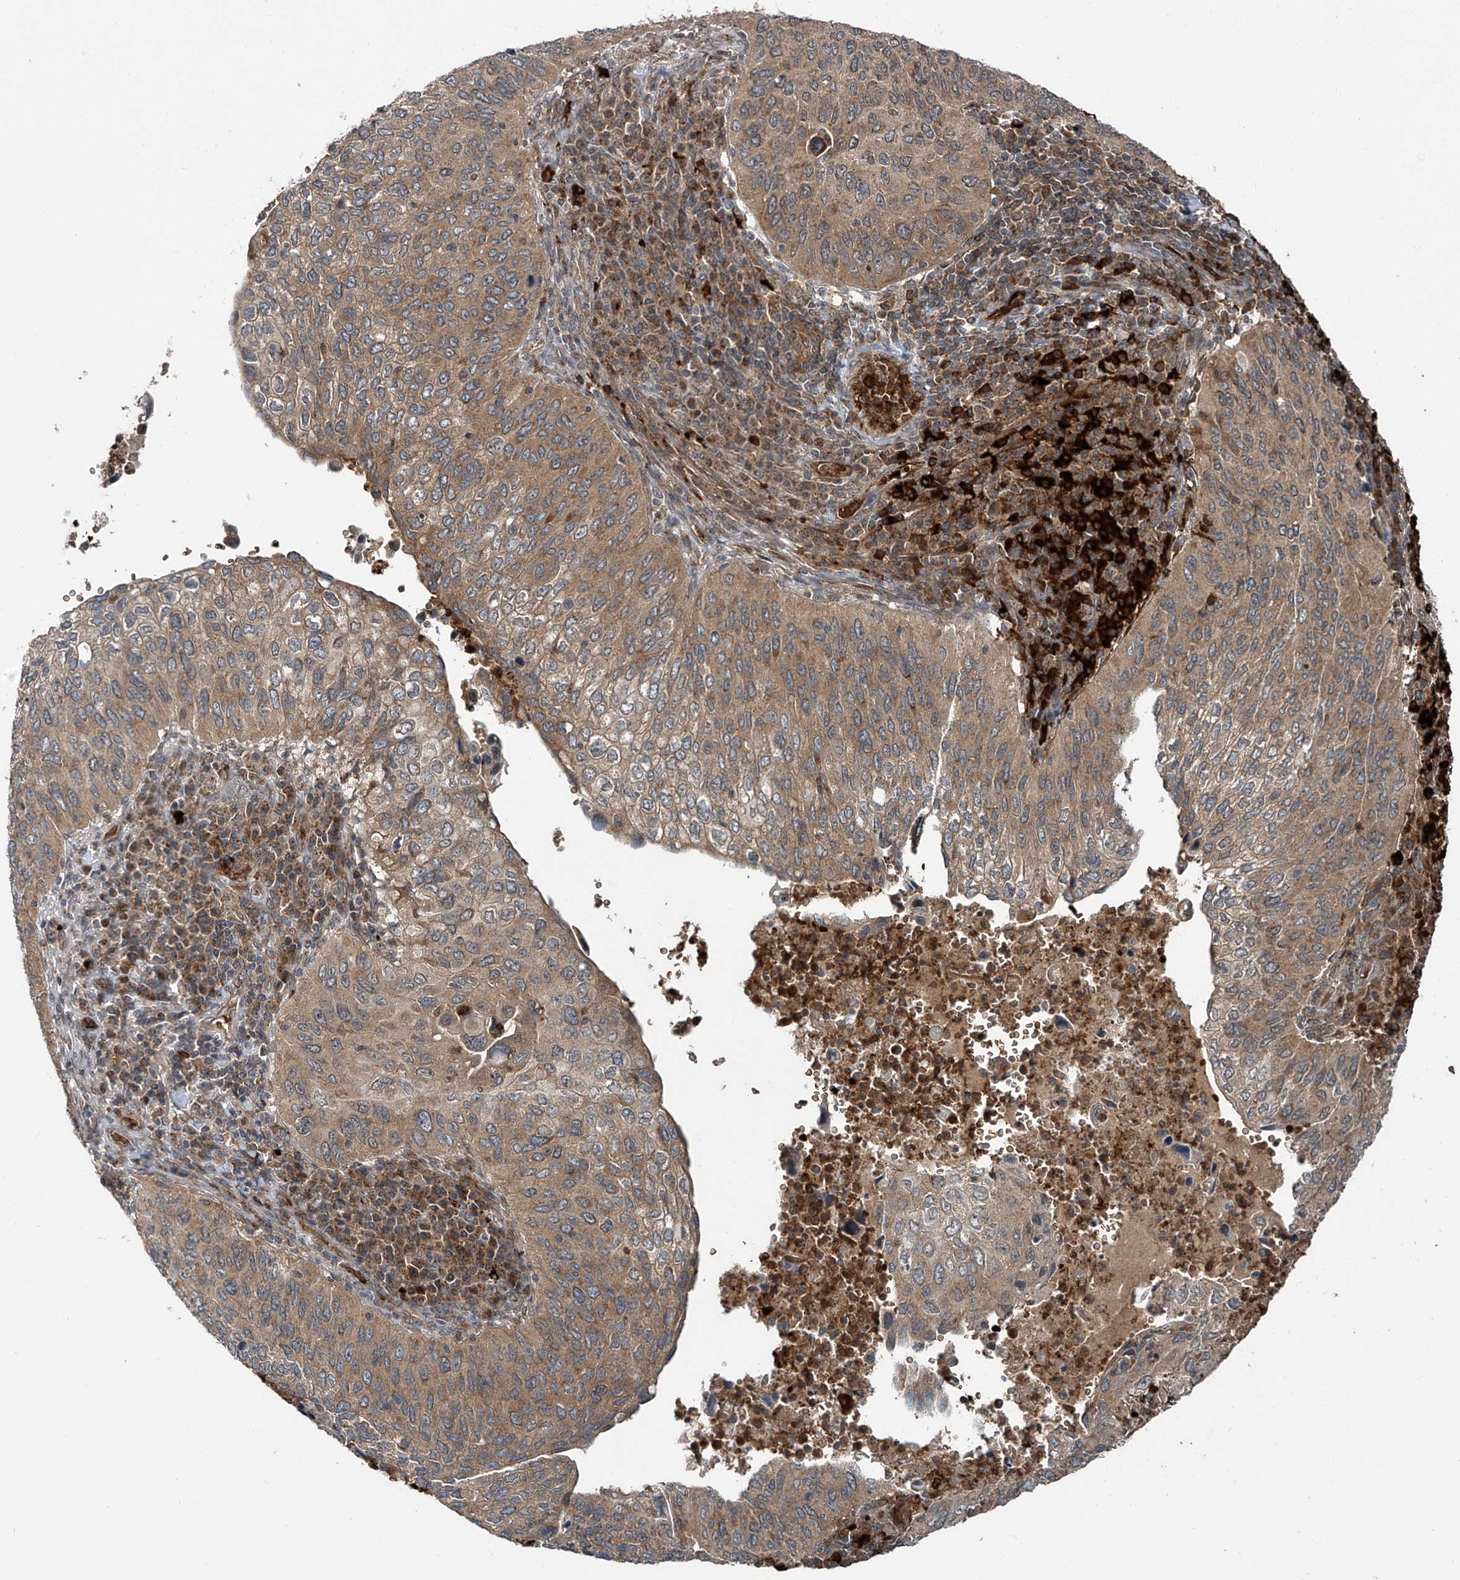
{"staining": {"intensity": "weak", "quantity": ">75%", "location": "cytoplasmic/membranous"}, "tissue": "cervical cancer", "cell_type": "Tumor cells", "image_type": "cancer", "snomed": [{"axis": "morphology", "description": "Squamous cell carcinoma, NOS"}, {"axis": "topography", "description": "Cervix"}], "caption": "Weak cytoplasmic/membranous staining for a protein is seen in approximately >75% of tumor cells of squamous cell carcinoma (cervical) using IHC.", "gene": "ZDHHC9", "patient": {"sex": "female", "age": 38}}